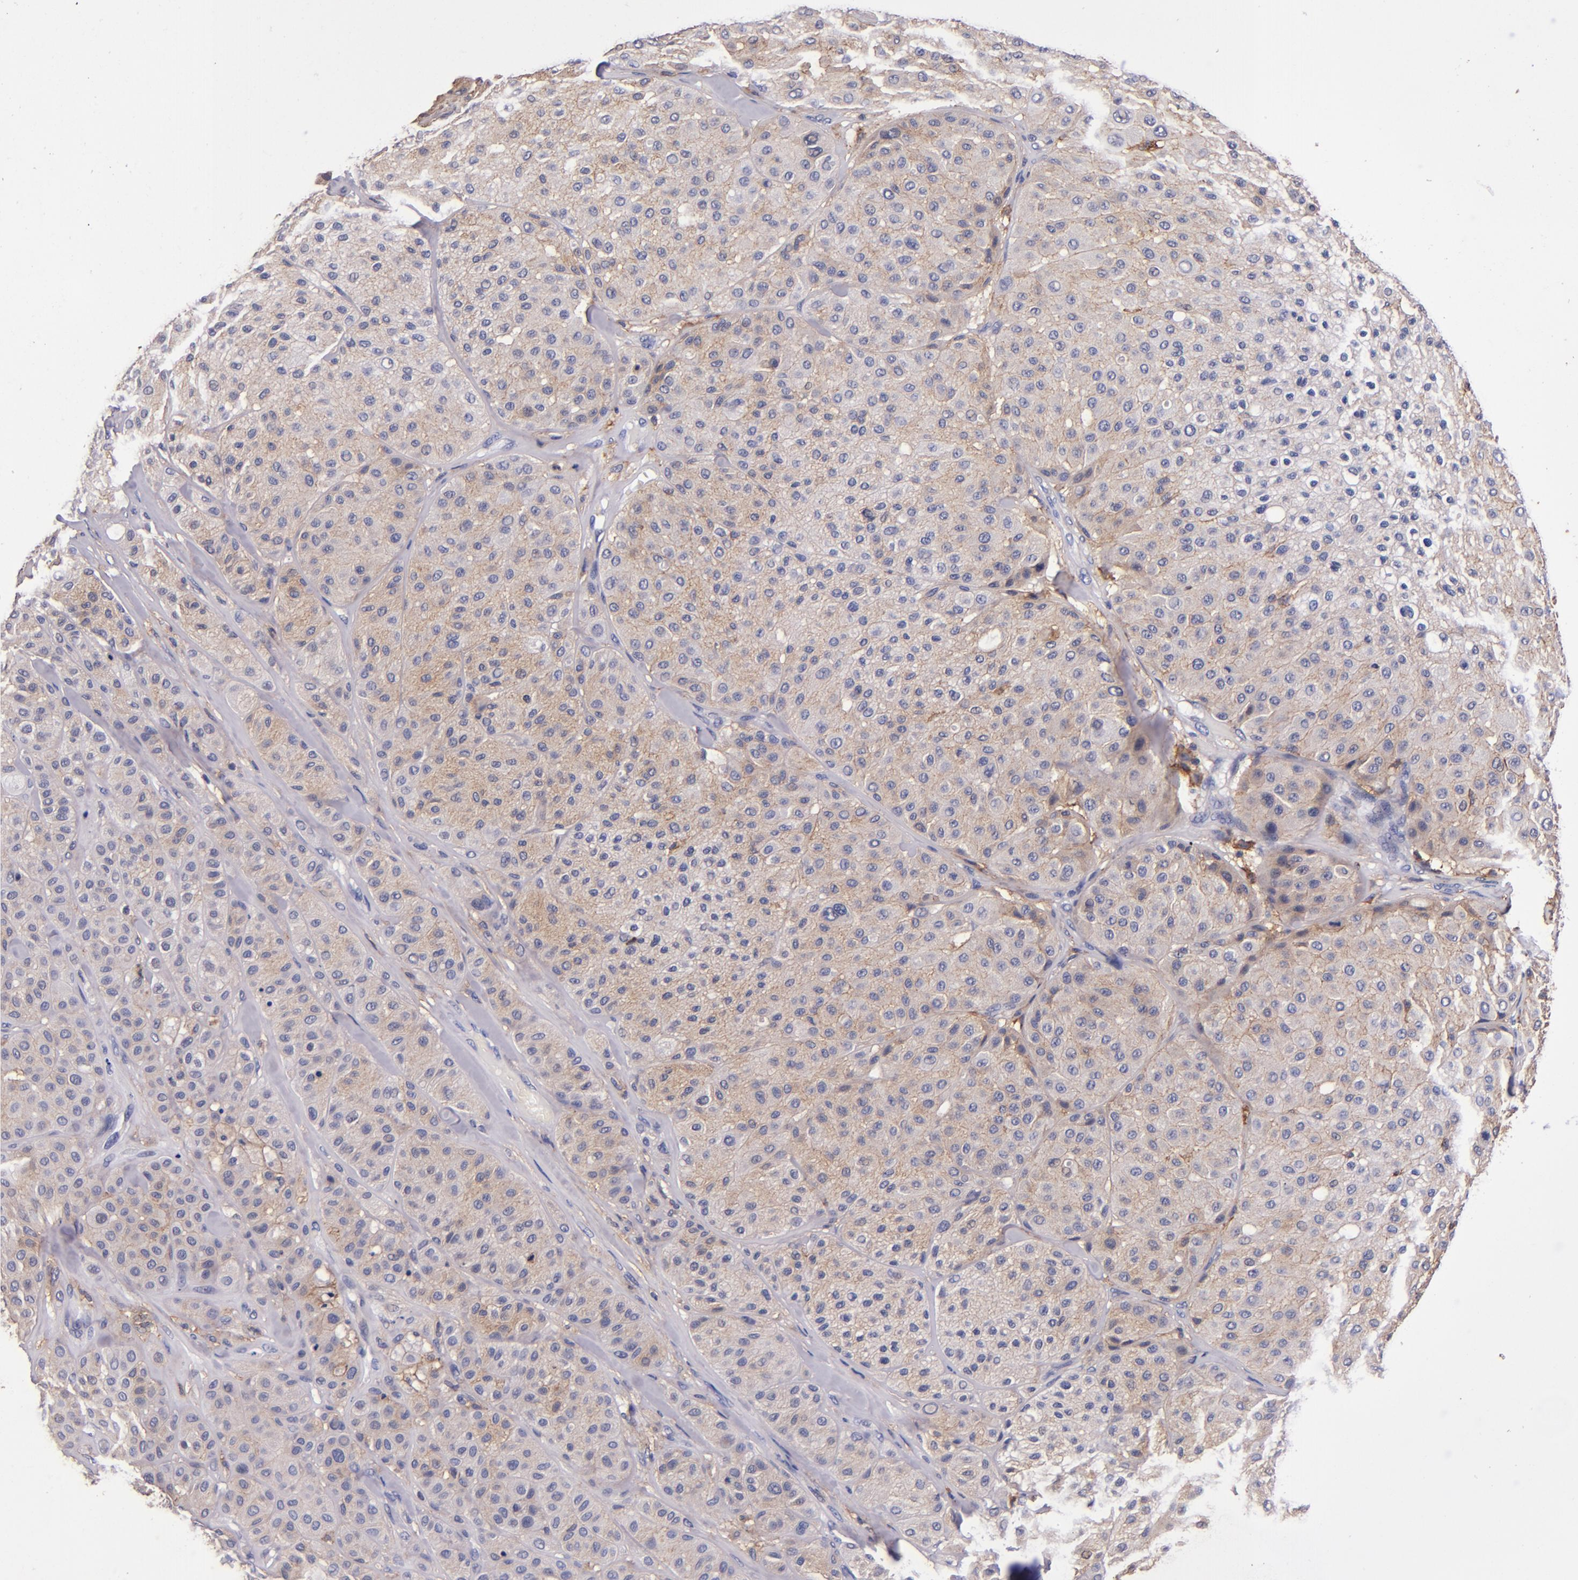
{"staining": {"intensity": "weak", "quantity": "25%-75%", "location": "cytoplasmic/membranous"}, "tissue": "melanoma", "cell_type": "Tumor cells", "image_type": "cancer", "snomed": [{"axis": "morphology", "description": "Normal tissue, NOS"}, {"axis": "morphology", "description": "Malignant melanoma, Metastatic site"}, {"axis": "topography", "description": "Skin"}], "caption": "Immunohistochemistry image of melanoma stained for a protein (brown), which displays low levels of weak cytoplasmic/membranous staining in about 25%-75% of tumor cells.", "gene": "SIRPA", "patient": {"sex": "male", "age": 41}}